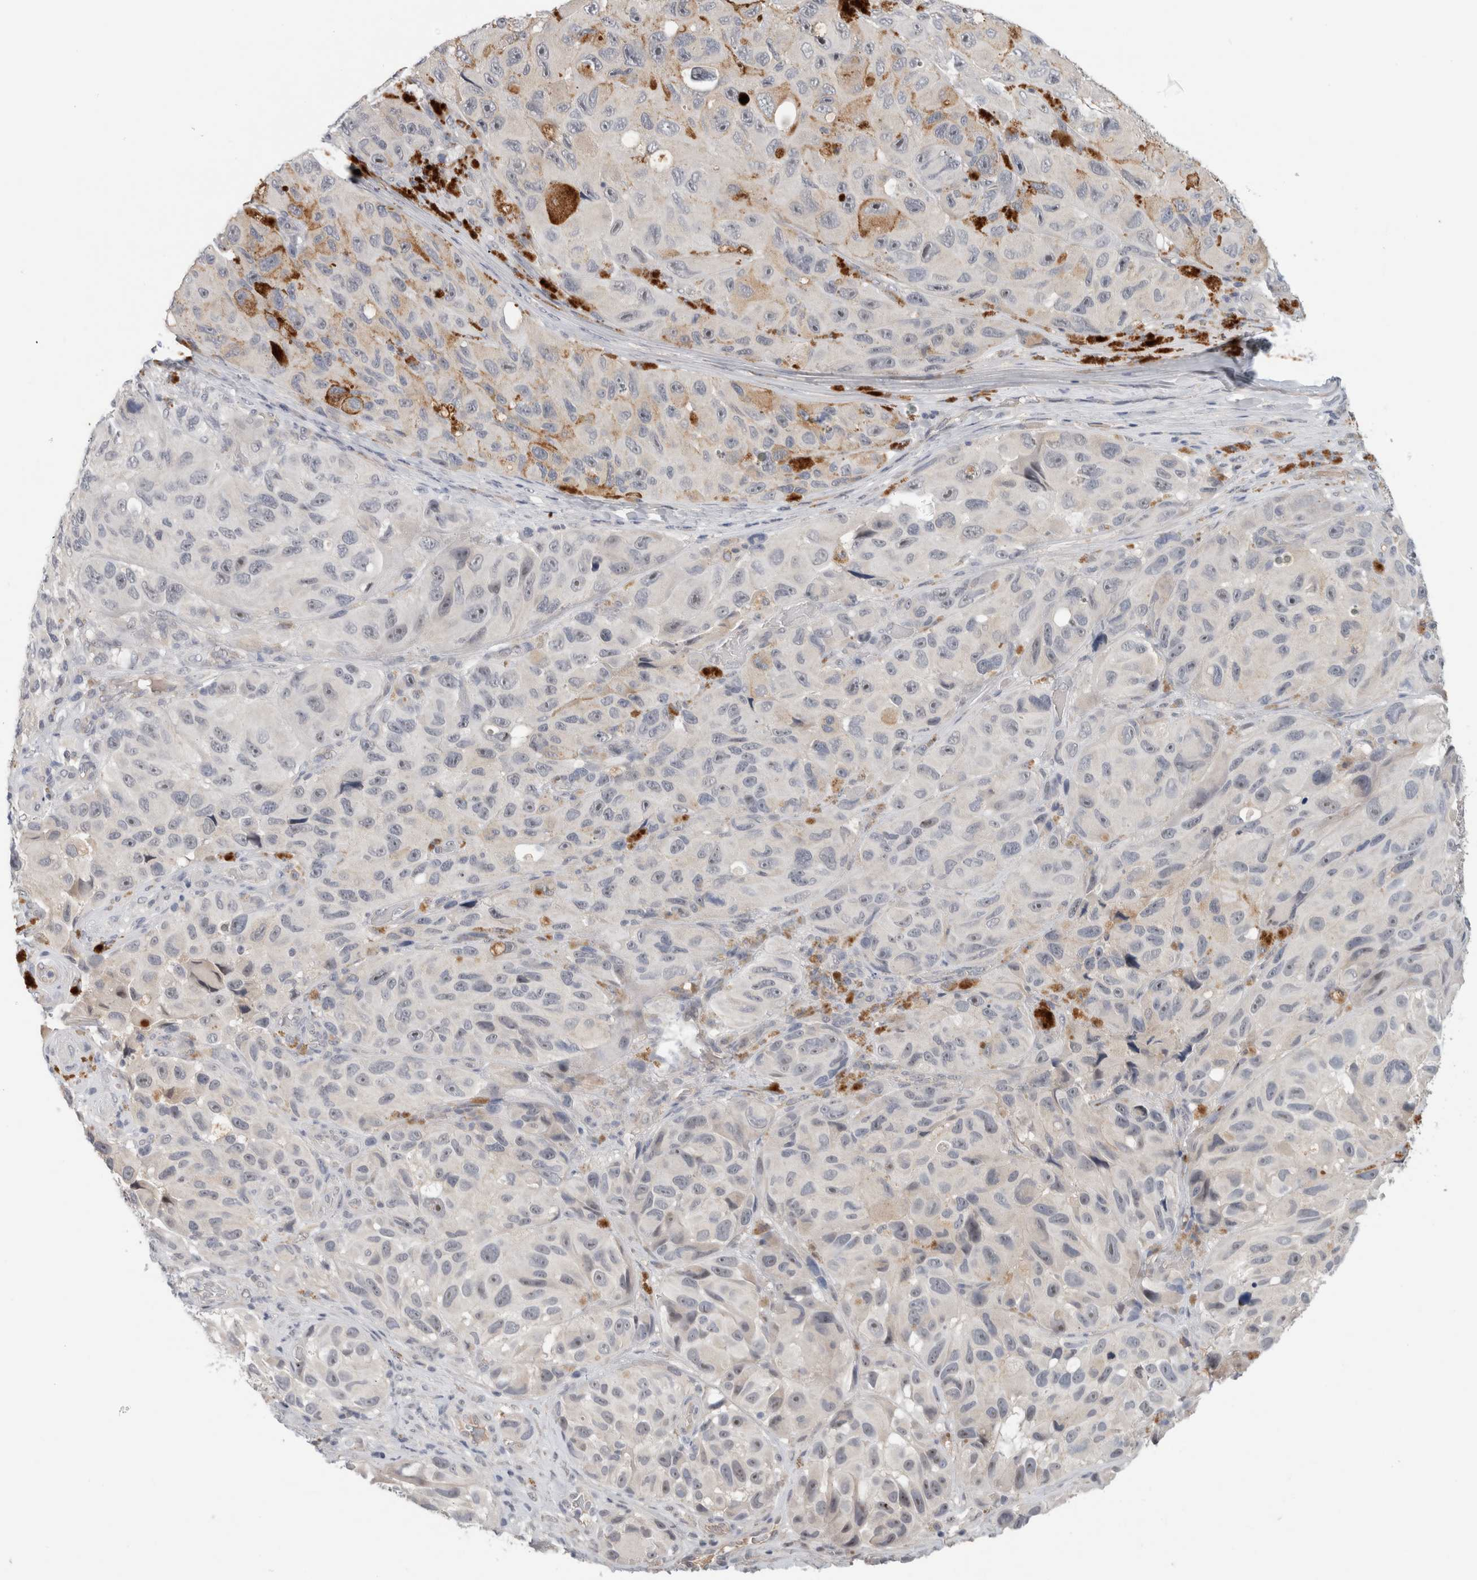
{"staining": {"intensity": "negative", "quantity": "none", "location": "none"}, "tissue": "melanoma", "cell_type": "Tumor cells", "image_type": "cancer", "snomed": [{"axis": "morphology", "description": "Malignant melanoma, NOS"}, {"axis": "topography", "description": "Skin"}], "caption": "The photomicrograph exhibits no staining of tumor cells in melanoma.", "gene": "HCN3", "patient": {"sex": "female", "age": 73}}